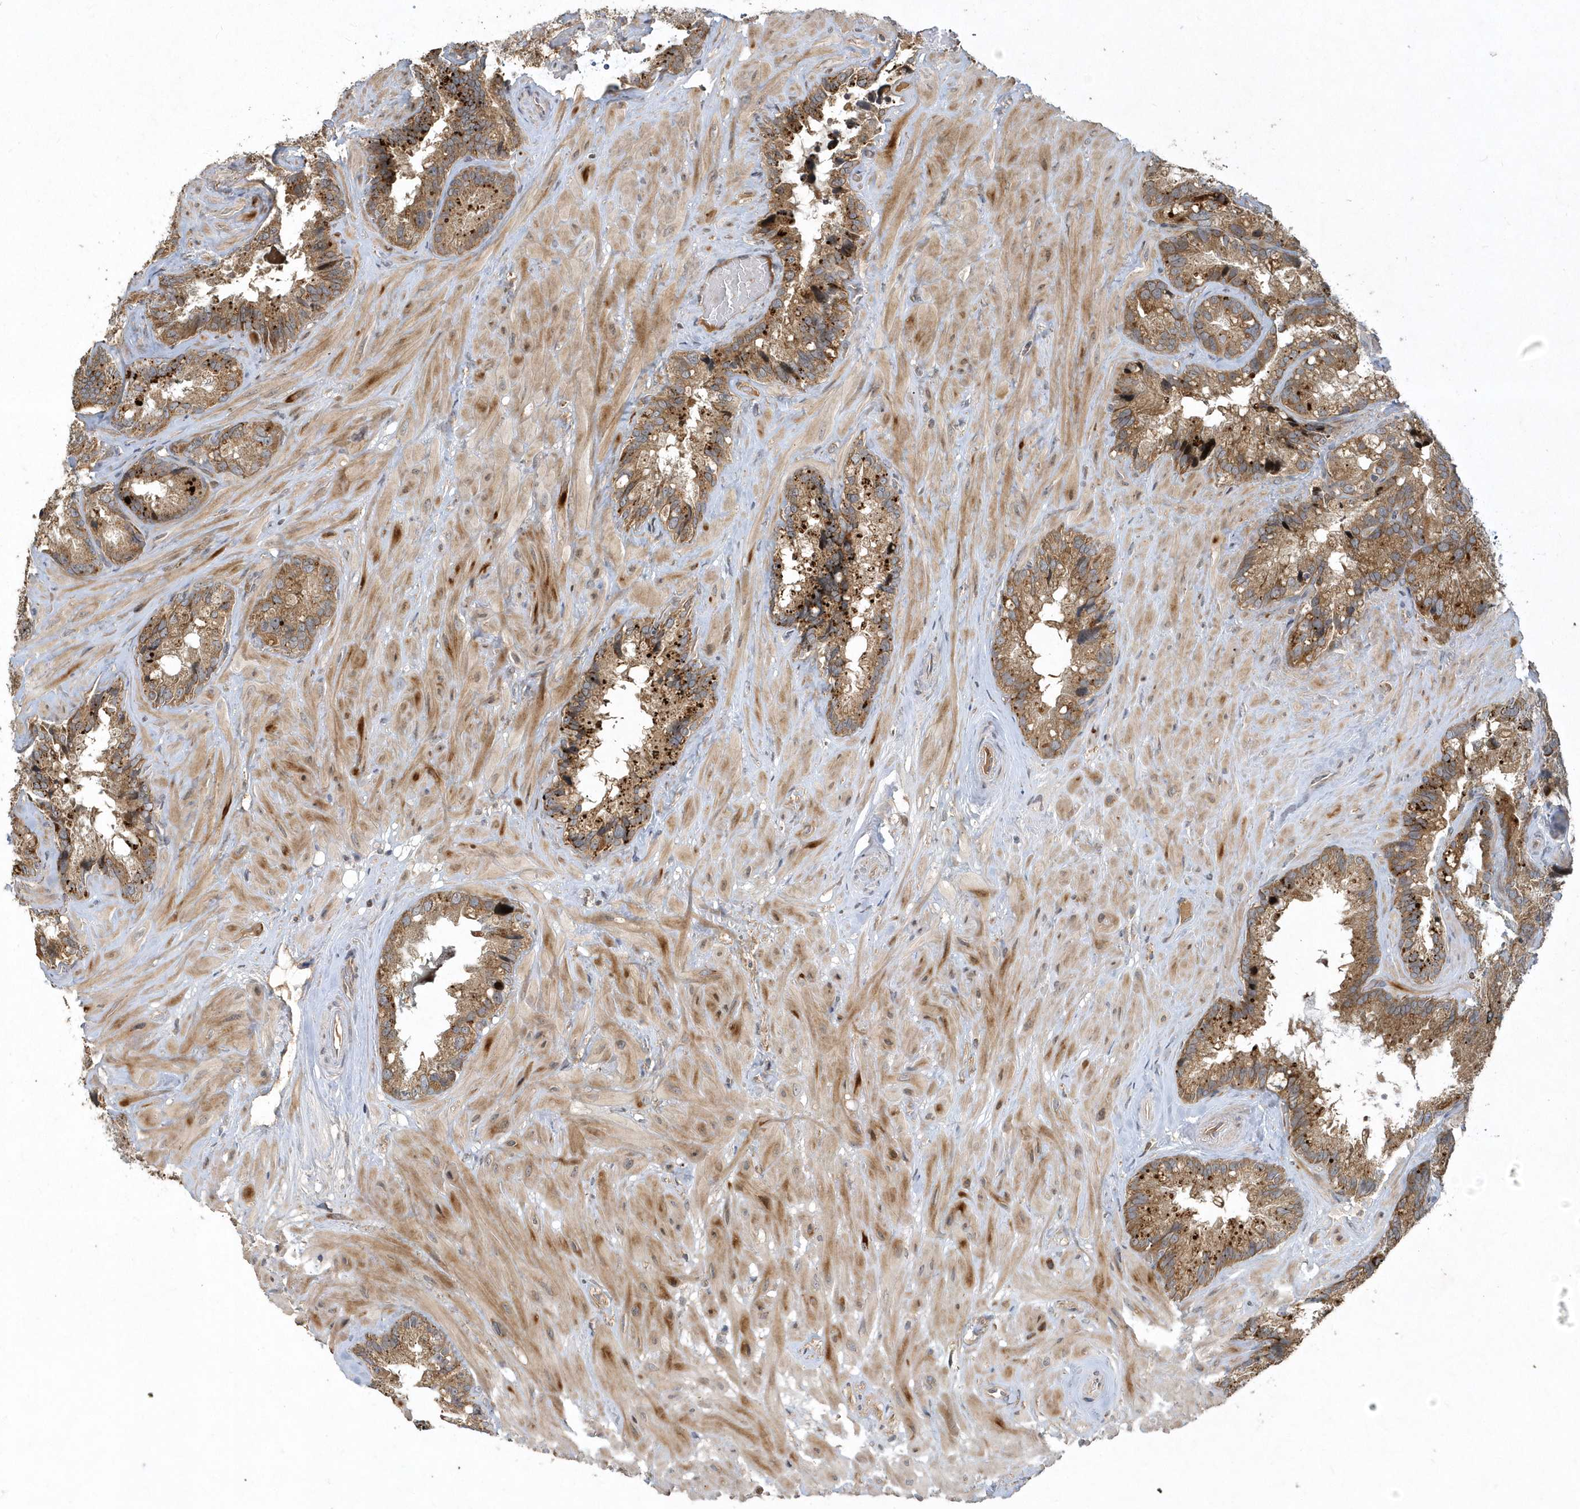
{"staining": {"intensity": "moderate", "quantity": ">75%", "location": "cytoplasmic/membranous"}, "tissue": "seminal vesicle", "cell_type": "Glandular cells", "image_type": "normal", "snomed": [{"axis": "morphology", "description": "Normal tissue, NOS"}, {"axis": "topography", "description": "Prostate"}, {"axis": "topography", "description": "Seminal veicle"}], "caption": "Protein staining of benign seminal vesicle shows moderate cytoplasmic/membranous expression in approximately >75% of glandular cells. The staining is performed using DAB brown chromogen to label protein expression. The nuclei are counter-stained blue using hematoxylin.", "gene": "TRAIP", "patient": {"sex": "male", "age": 68}}